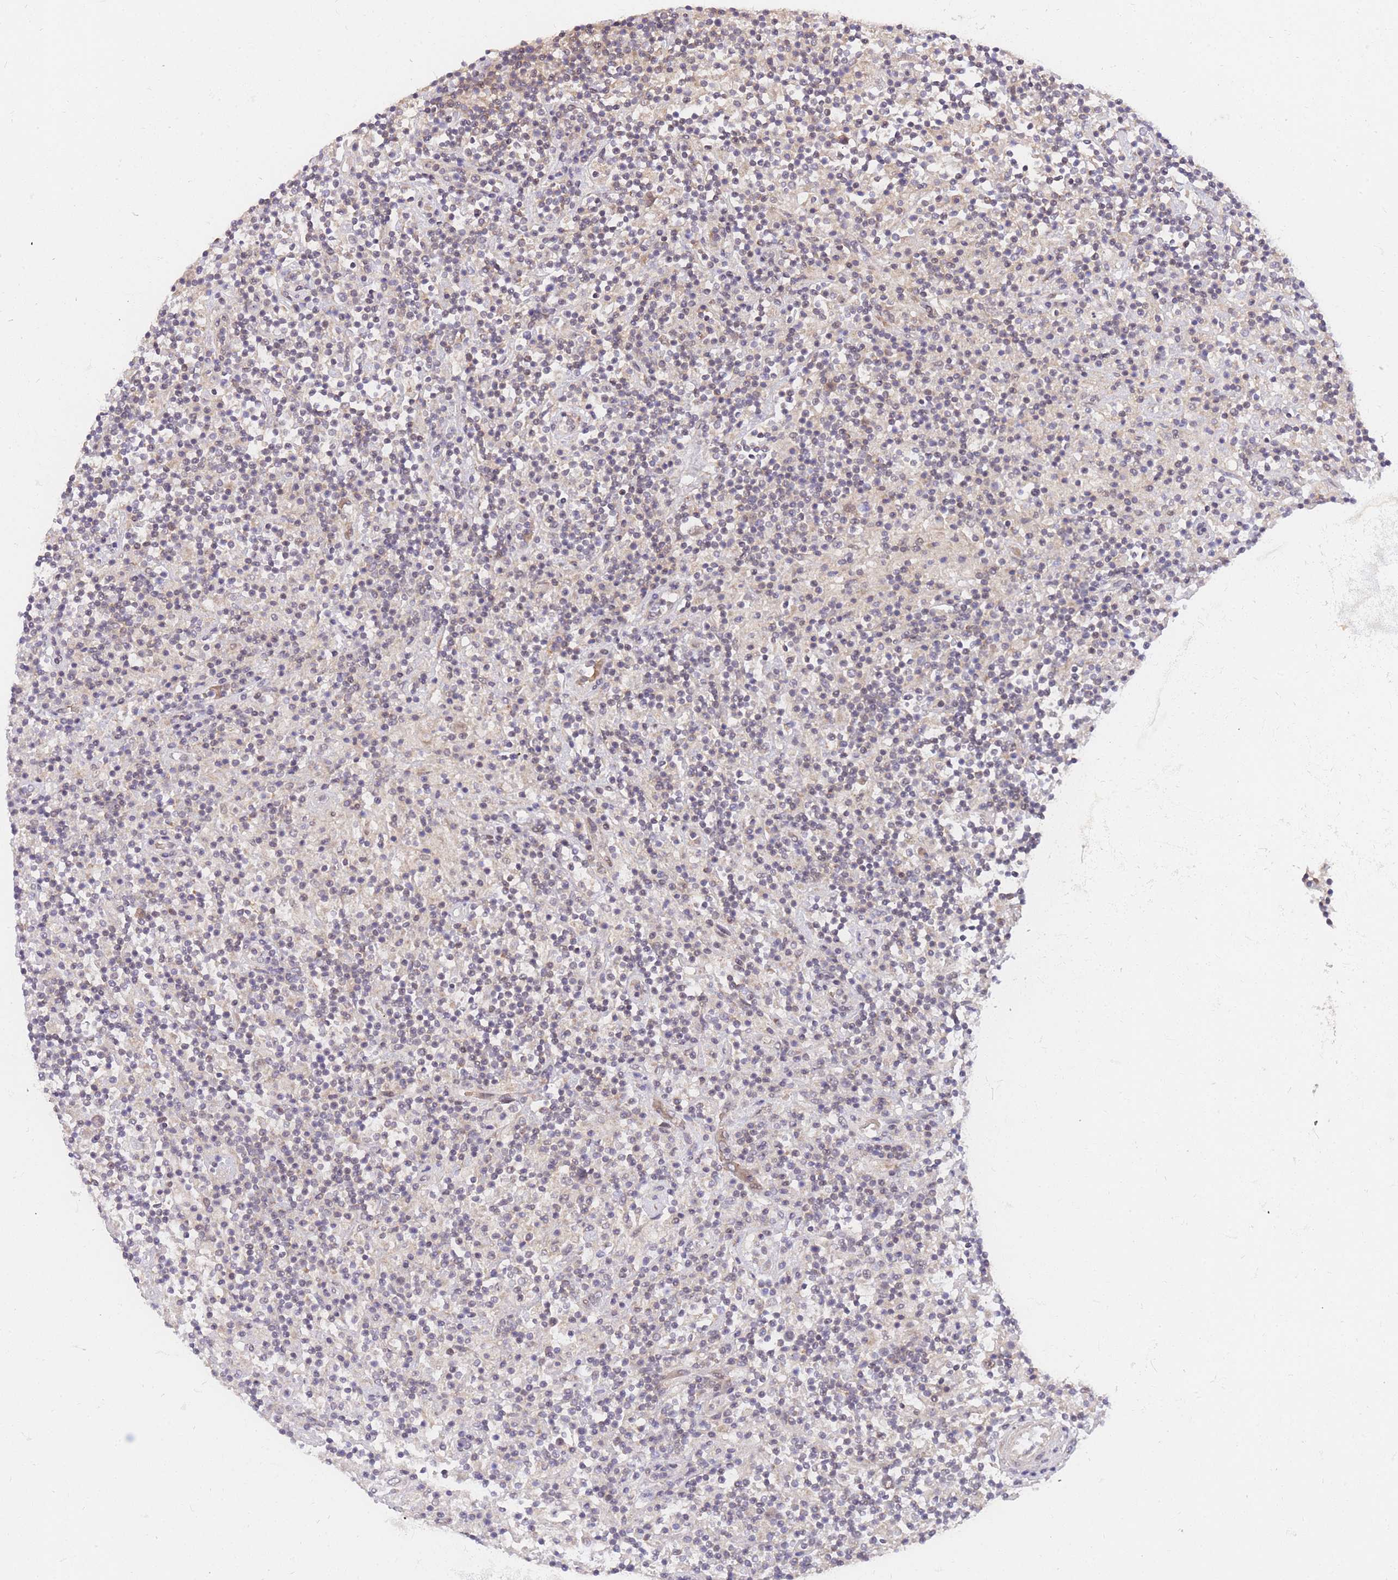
{"staining": {"intensity": "negative", "quantity": "none", "location": "none"}, "tissue": "lymphoma", "cell_type": "Tumor cells", "image_type": "cancer", "snomed": [{"axis": "morphology", "description": "Hodgkin's disease, NOS"}, {"axis": "topography", "description": "Lymph node"}], "caption": "A high-resolution photomicrograph shows immunohistochemistry staining of lymphoma, which reveals no significant positivity in tumor cells. (Immunohistochemistry, brightfield microscopy, high magnification).", "gene": "MINDY2", "patient": {"sex": "male", "age": 70}}